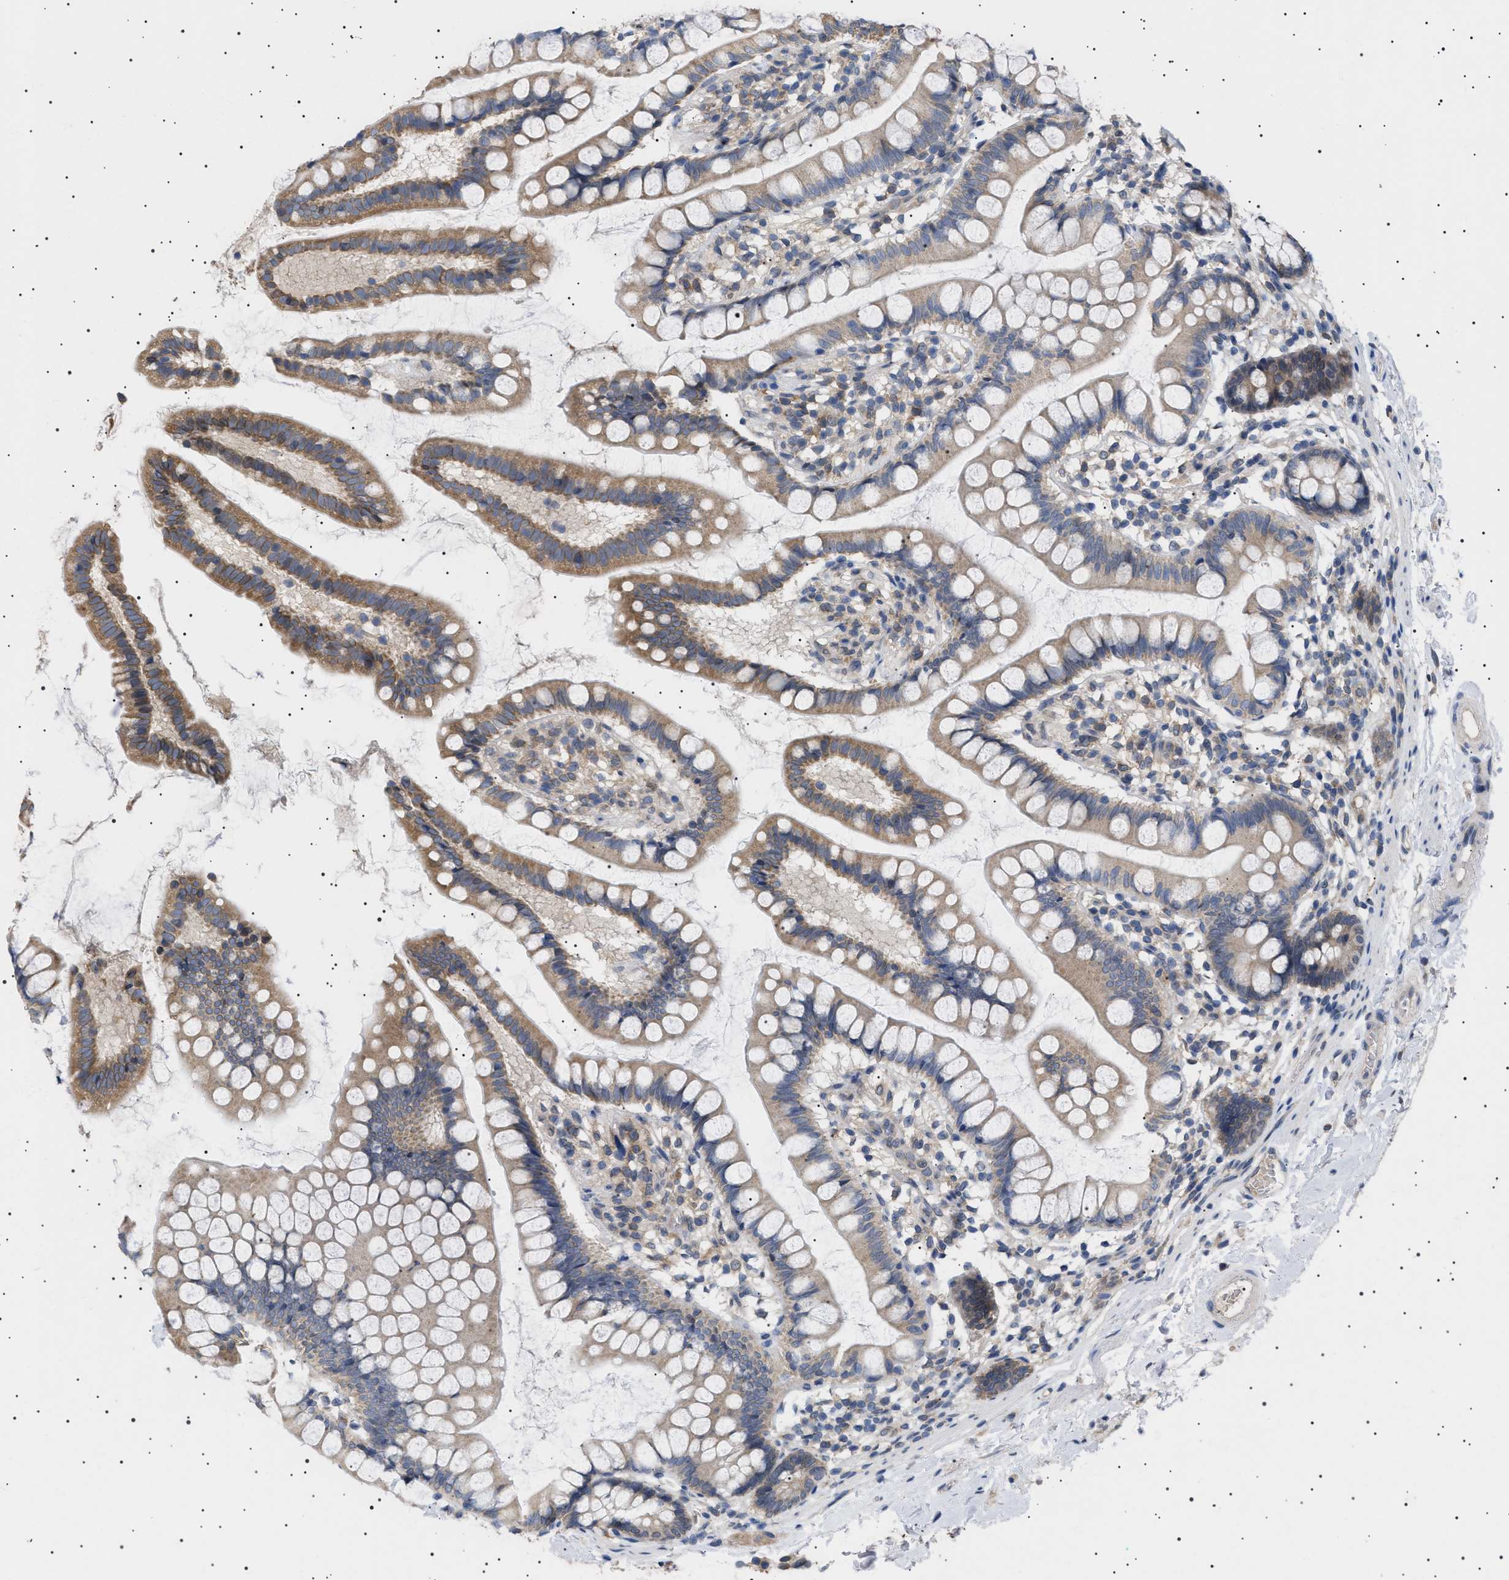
{"staining": {"intensity": "moderate", "quantity": ">75%", "location": "cytoplasmic/membranous"}, "tissue": "small intestine", "cell_type": "Glandular cells", "image_type": "normal", "snomed": [{"axis": "morphology", "description": "Normal tissue, NOS"}, {"axis": "topography", "description": "Small intestine"}], "caption": "Protein staining exhibits moderate cytoplasmic/membranous expression in approximately >75% of glandular cells in unremarkable small intestine.", "gene": "NUP93", "patient": {"sex": "female", "age": 84}}